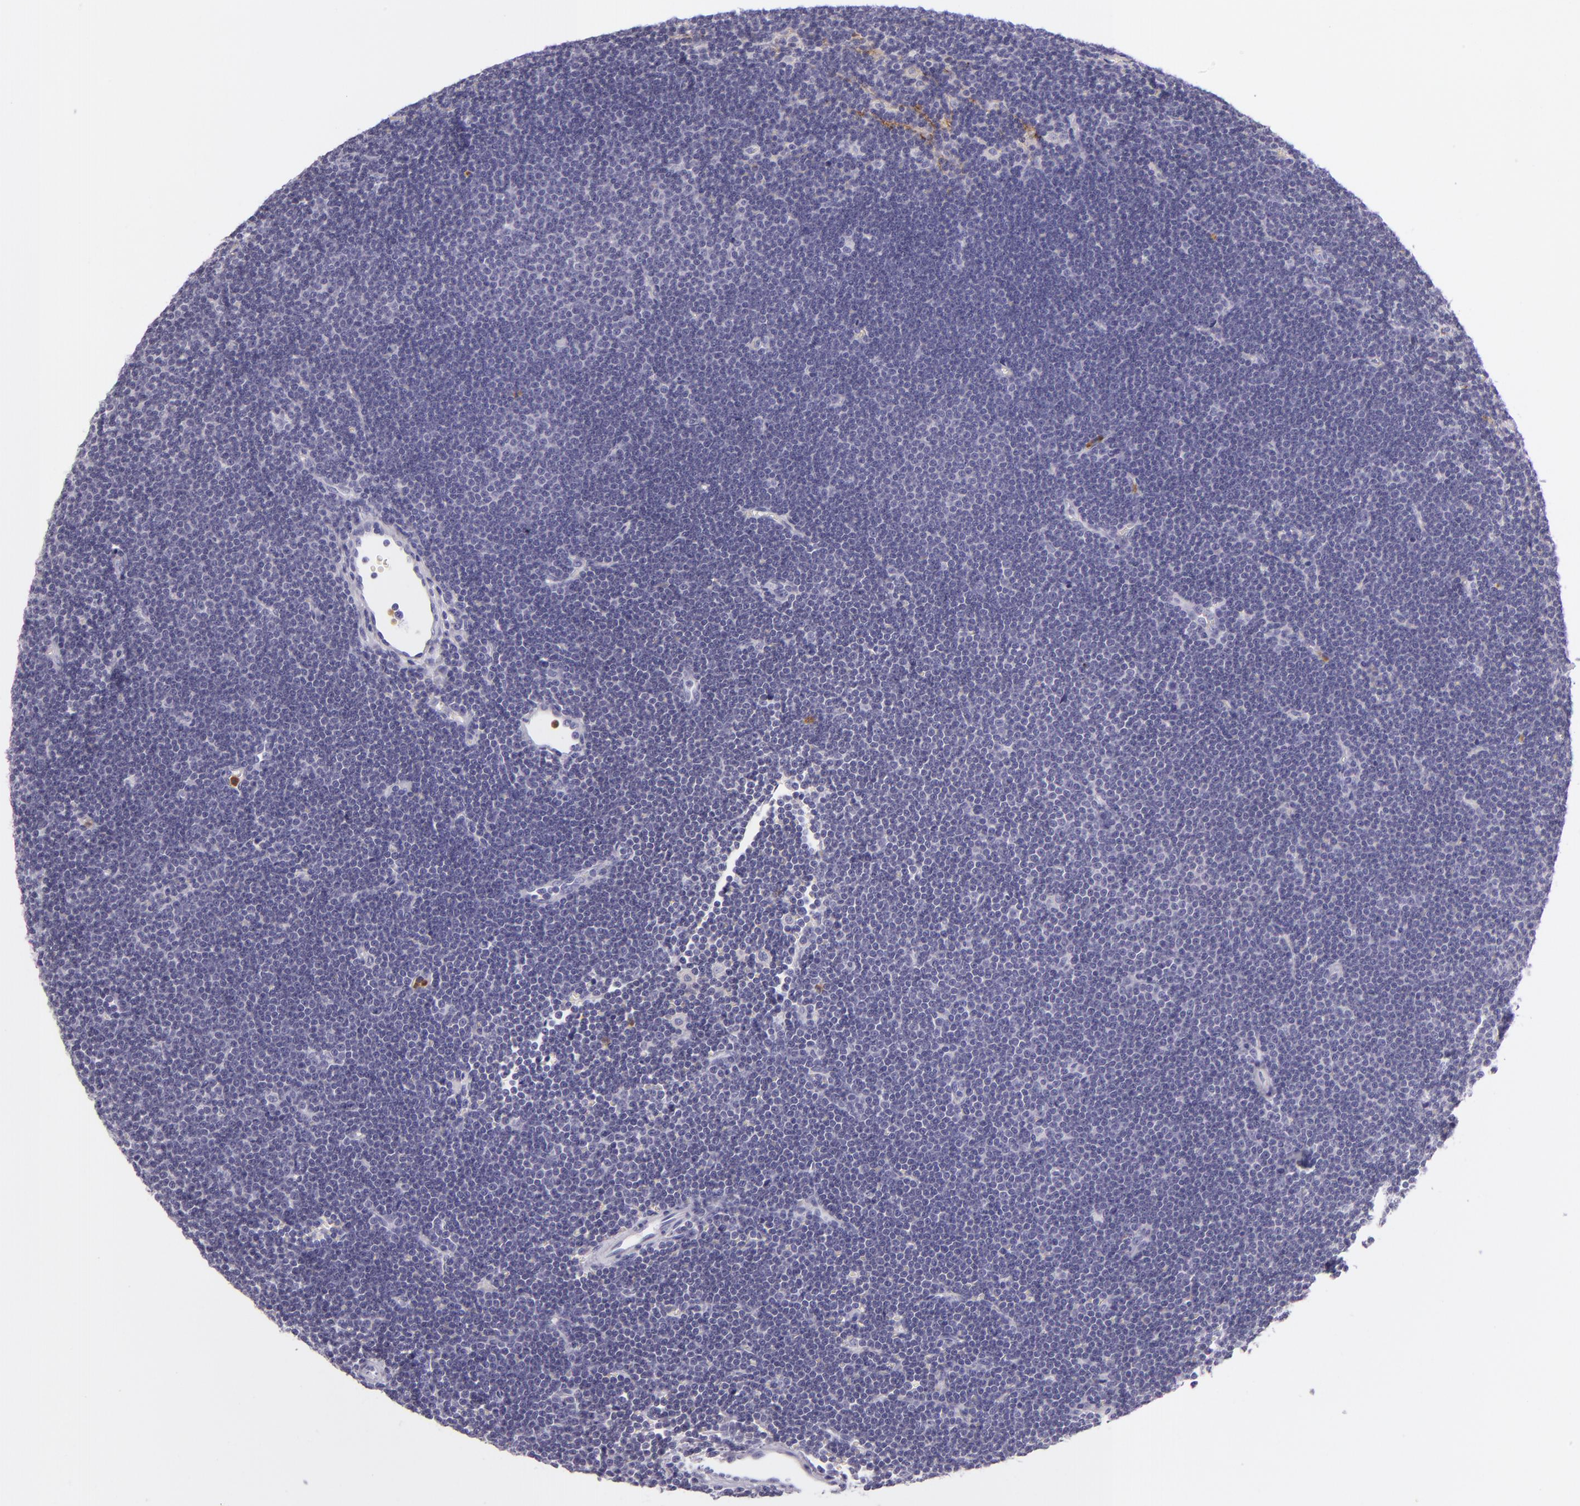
{"staining": {"intensity": "negative", "quantity": "none", "location": "none"}, "tissue": "lymphoma", "cell_type": "Tumor cells", "image_type": "cancer", "snomed": [{"axis": "morphology", "description": "Malignant lymphoma, non-Hodgkin's type, Low grade"}, {"axis": "topography", "description": "Lymph node"}], "caption": "Tumor cells are negative for brown protein staining in lymphoma.", "gene": "CEACAM1", "patient": {"sex": "female", "age": 73}}